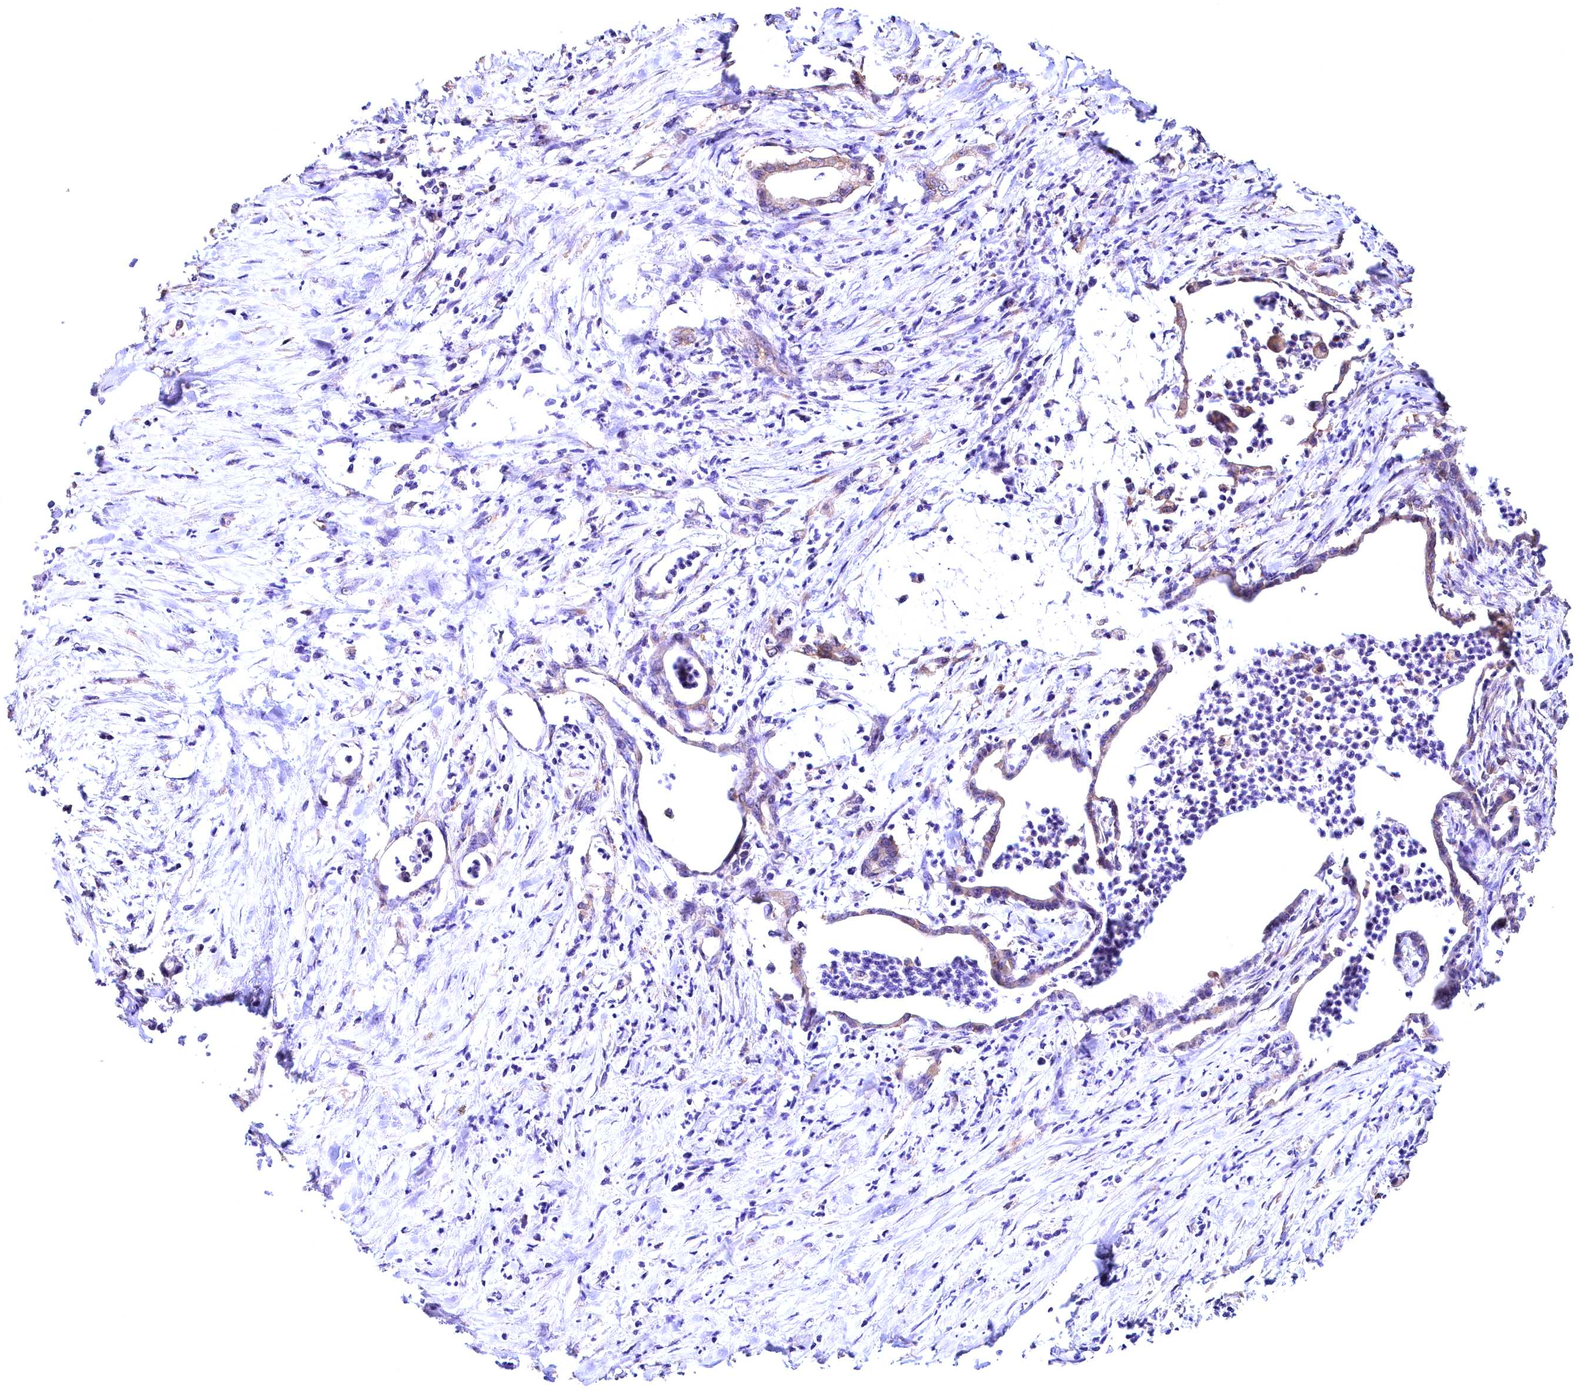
{"staining": {"intensity": "weak", "quantity": "25%-75%", "location": "cytoplasmic/membranous"}, "tissue": "pancreatic cancer", "cell_type": "Tumor cells", "image_type": "cancer", "snomed": [{"axis": "morphology", "description": "Adenocarcinoma, NOS"}, {"axis": "topography", "description": "Pancreas"}], "caption": "Immunohistochemical staining of human pancreatic cancer (adenocarcinoma) shows weak cytoplasmic/membranous protein staining in approximately 25%-75% of tumor cells.", "gene": "OAS3", "patient": {"sex": "female", "age": 55}}